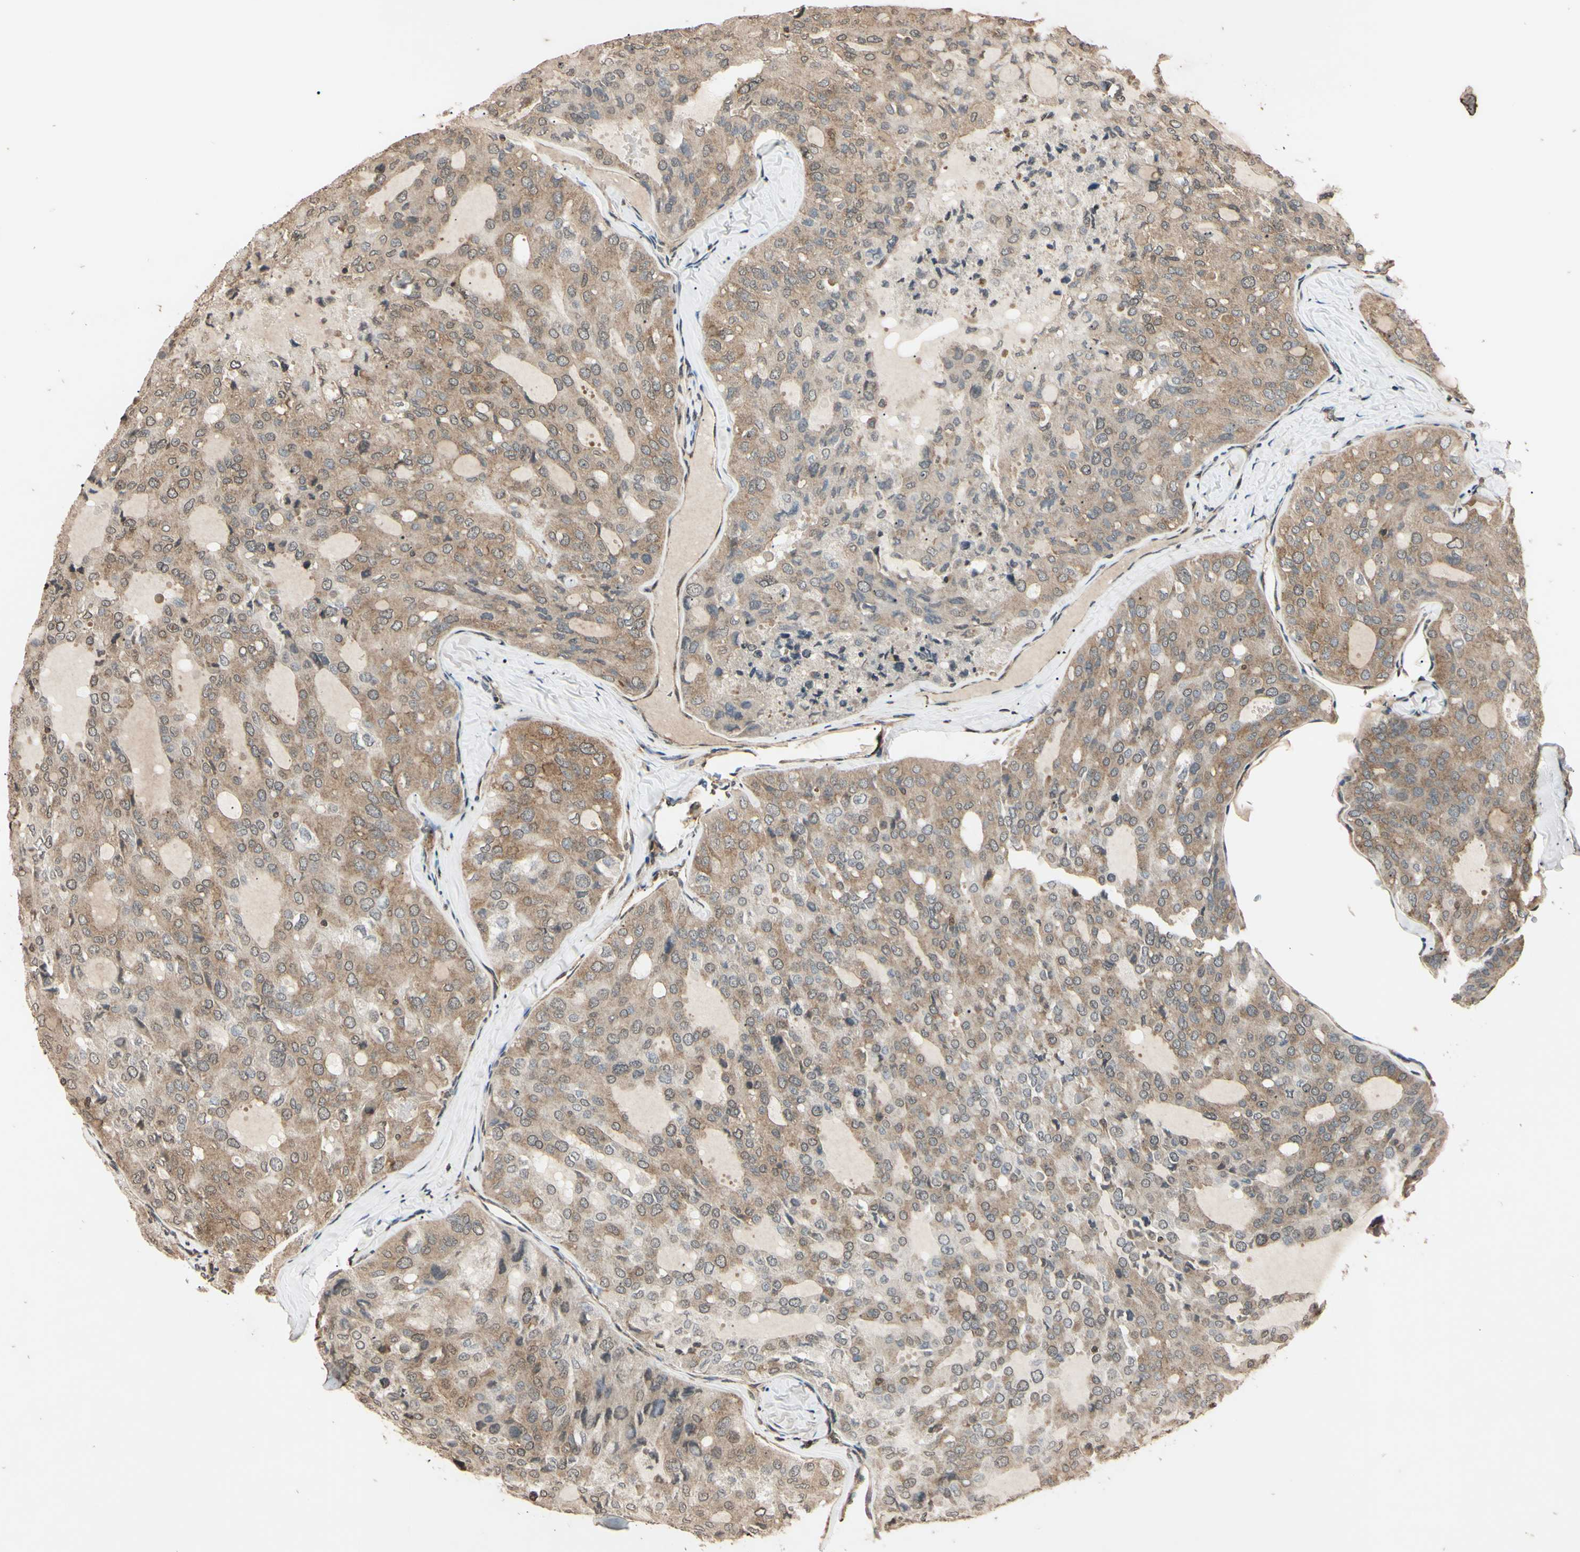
{"staining": {"intensity": "weak", "quantity": ">75%", "location": "cytoplasmic/membranous"}, "tissue": "thyroid cancer", "cell_type": "Tumor cells", "image_type": "cancer", "snomed": [{"axis": "morphology", "description": "Follicular adenoma carcinoma, NOS"}, {"axis": "topography", "description": "Thyroid gland"}], "caption": "Immunohistochemistry image of thyroid cancer (follicular adenoma carcinoma) stained for a protein (brown), which reveals low levels of weak cytoplasmic/membranous staining in about >75% of tumor cells.", "gene": "EPN1", "patient": {"sex": "male", "age": 75}}